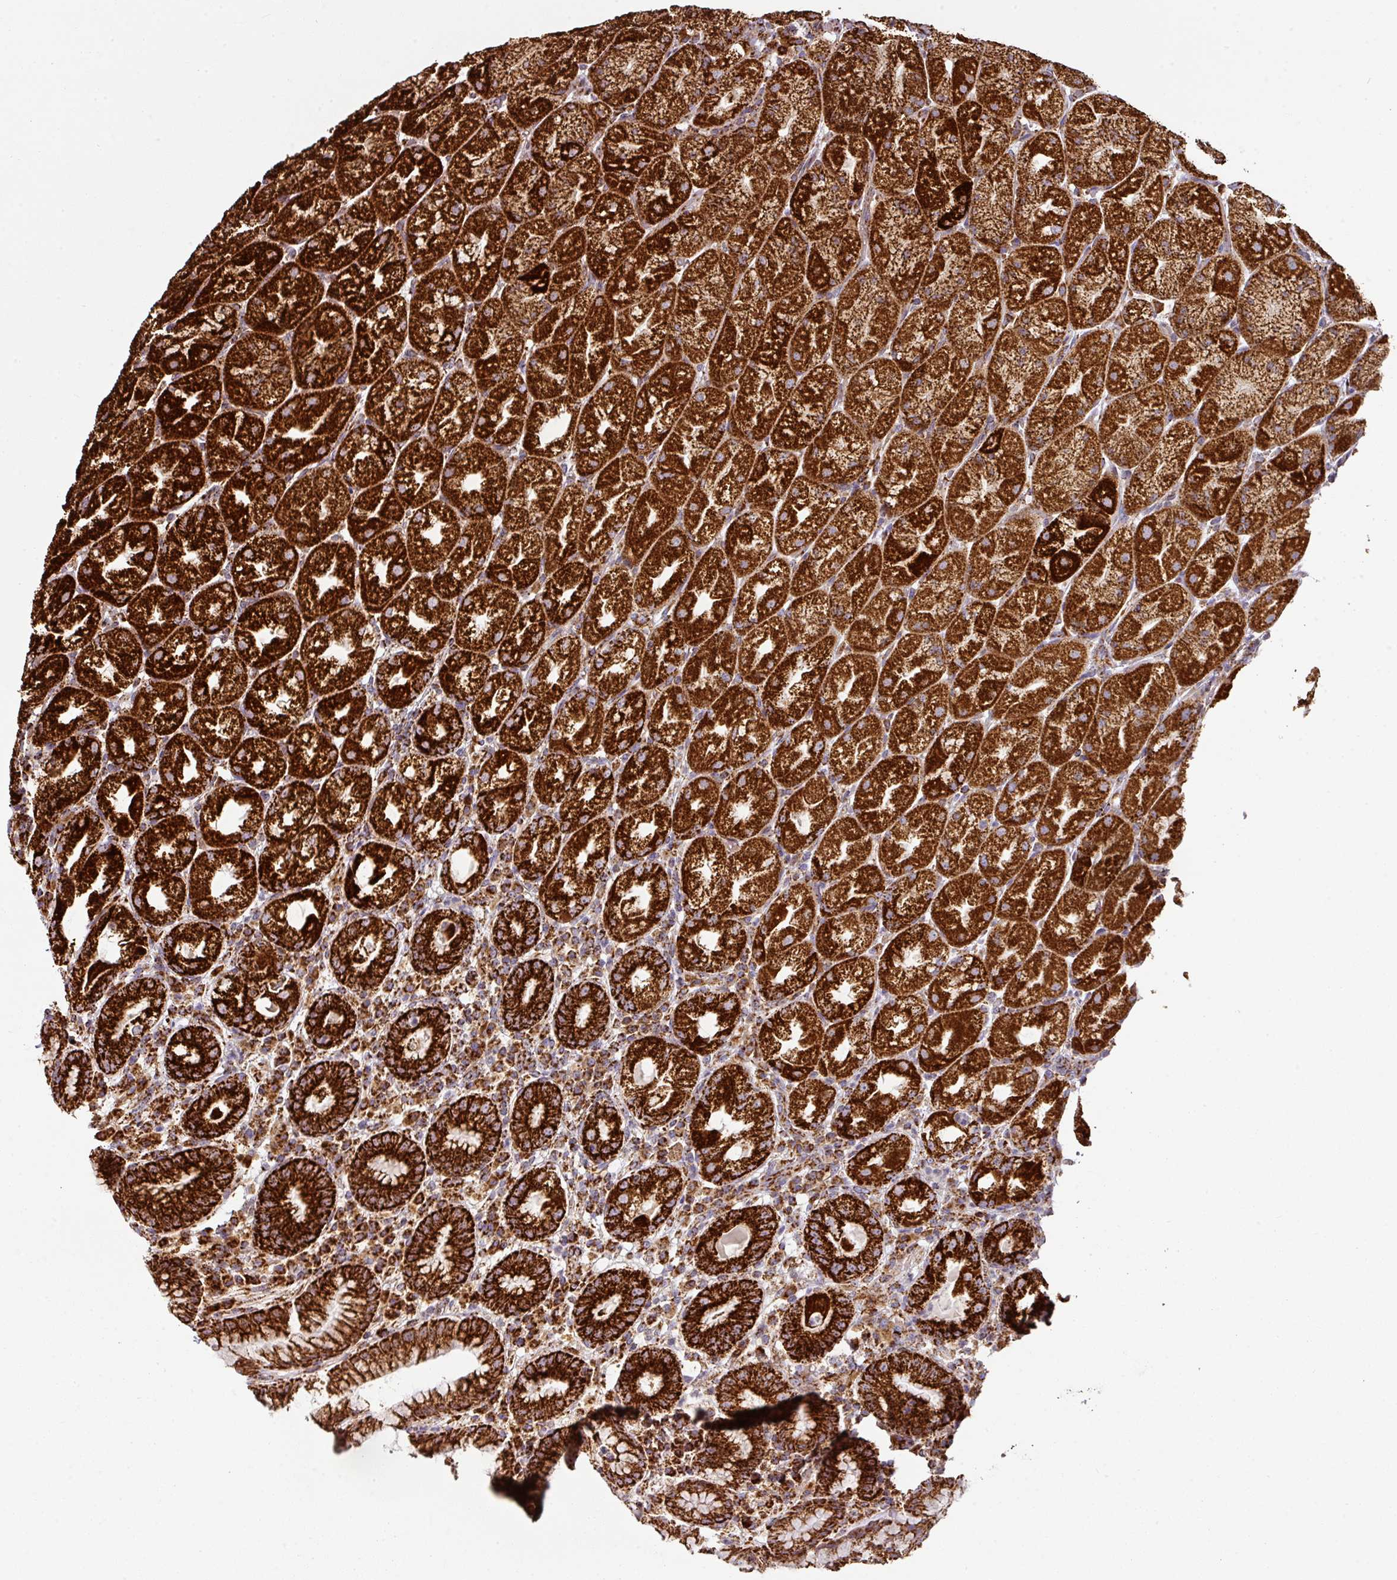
{"staining": {"intensity": "strong", "quantity": ">75%", "location": "cytoplasmic/membranous"}, "tissue": "stomach", "cell_type": "Glandular cells", "image_type": "normal", "snomed": [{"axis": "morphology", "description": "Normal tissue, NOS"}, {"axis": "topography", "description": "Stomach, upper"}], "caption": "Immunohistochemistry photomicrograph of normal stomach: human stomach stained using immunohistochemistry reveals high levels of strong protein expression localized specifically in the cytoplasmic/membranous of glandular cells, appearing as a cytoplasmic/membranous brown color.", "gene": "TRAP1", "patient": {"sex": "male", "age": 52}}